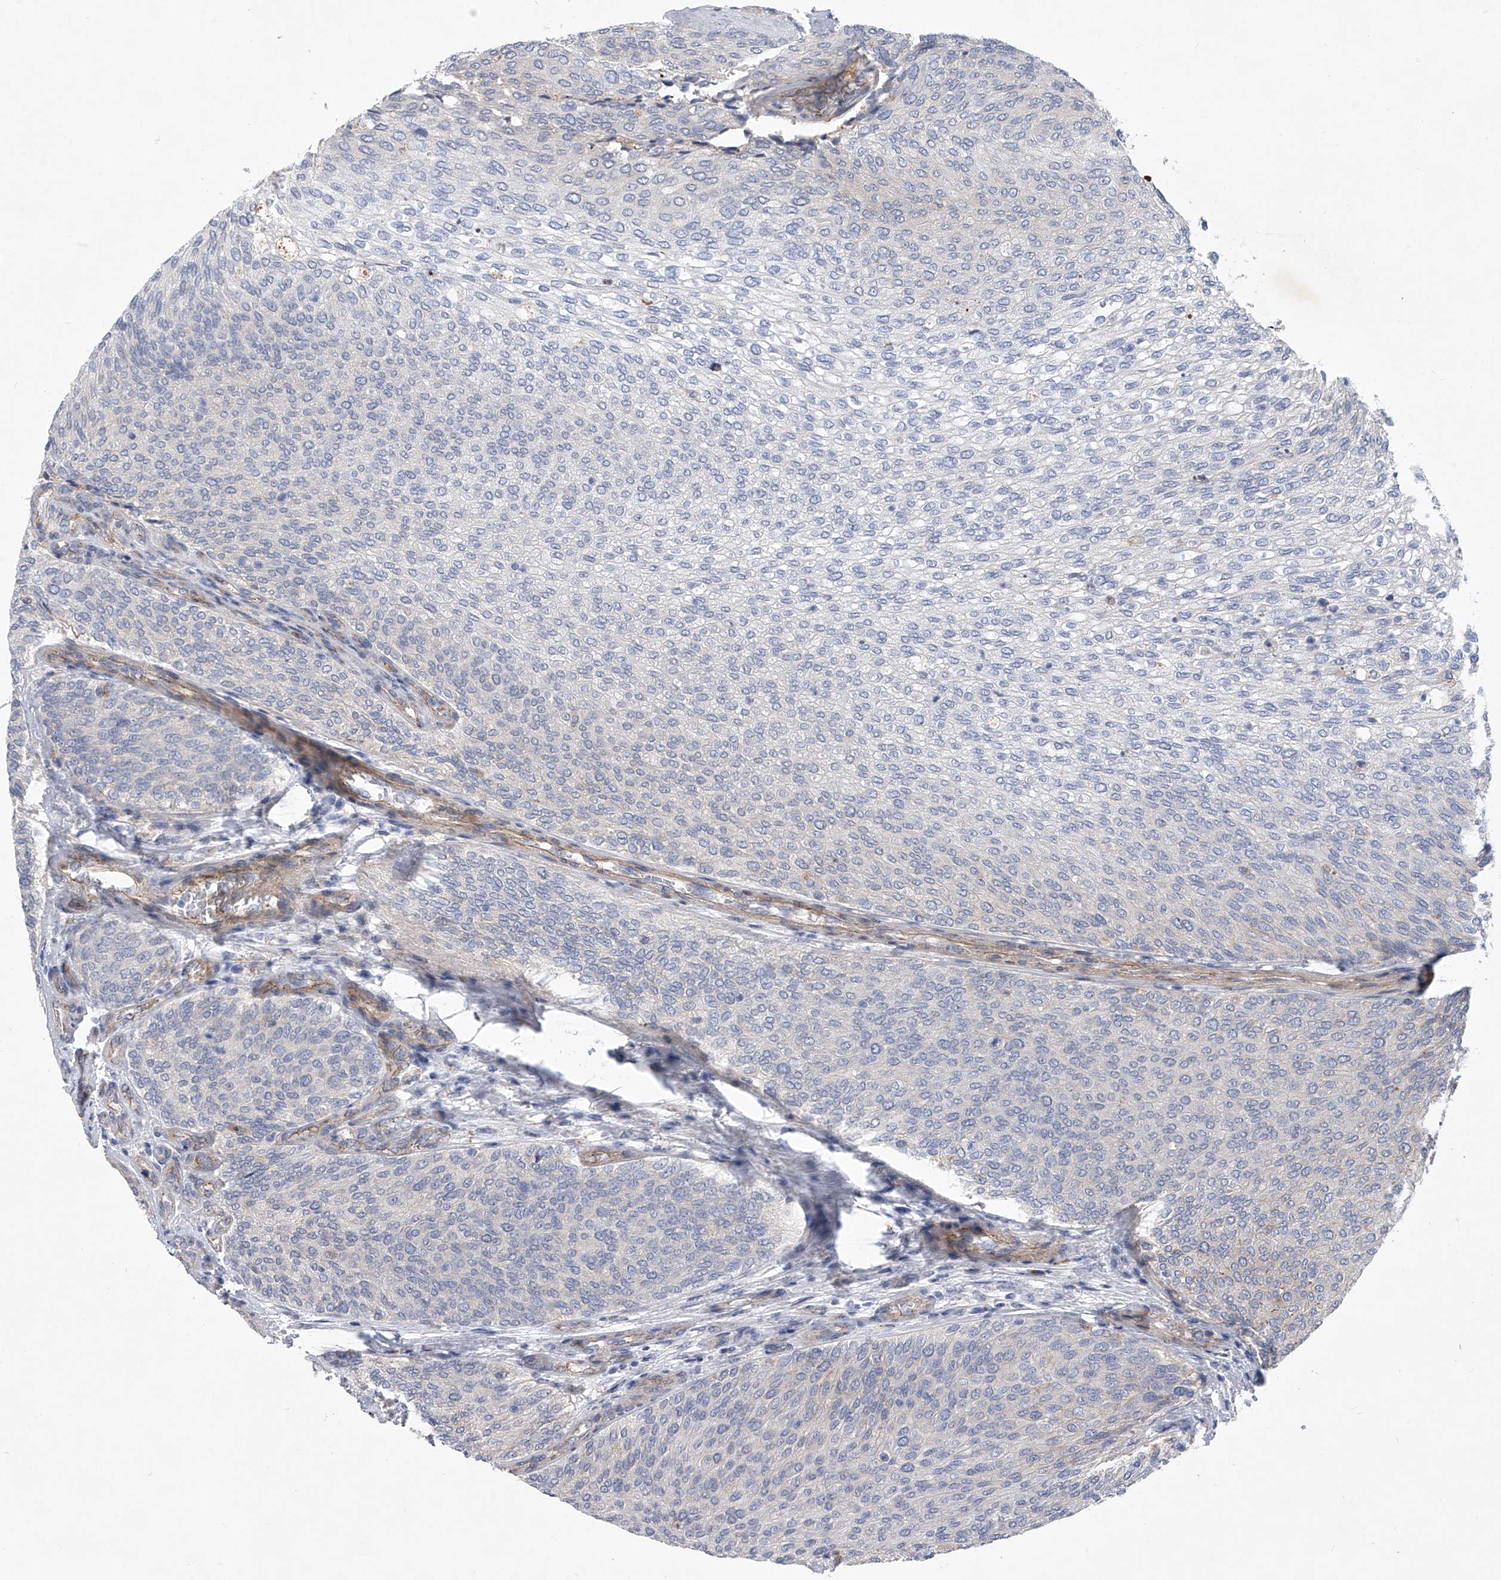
{"staining": {"intensity": "negative", "quantity": "none", "location": "none"}, "tissue": "urothelial cancer", "cell_type": "Tumor cells", "image_type": "cancer", "snomed": [{"axis": "morphology", "description": "Urothelial carcinoma, Low grade"}, {"axis": "topography", "description": "Urinary bladder"}], "caption": "DAB immunohistochemical staining of human low-grade urothelial carcinoma displays no significant expression in tumor cells.", "gene": "MINDY4", "patient": {"sex": "female", "age": 79}}